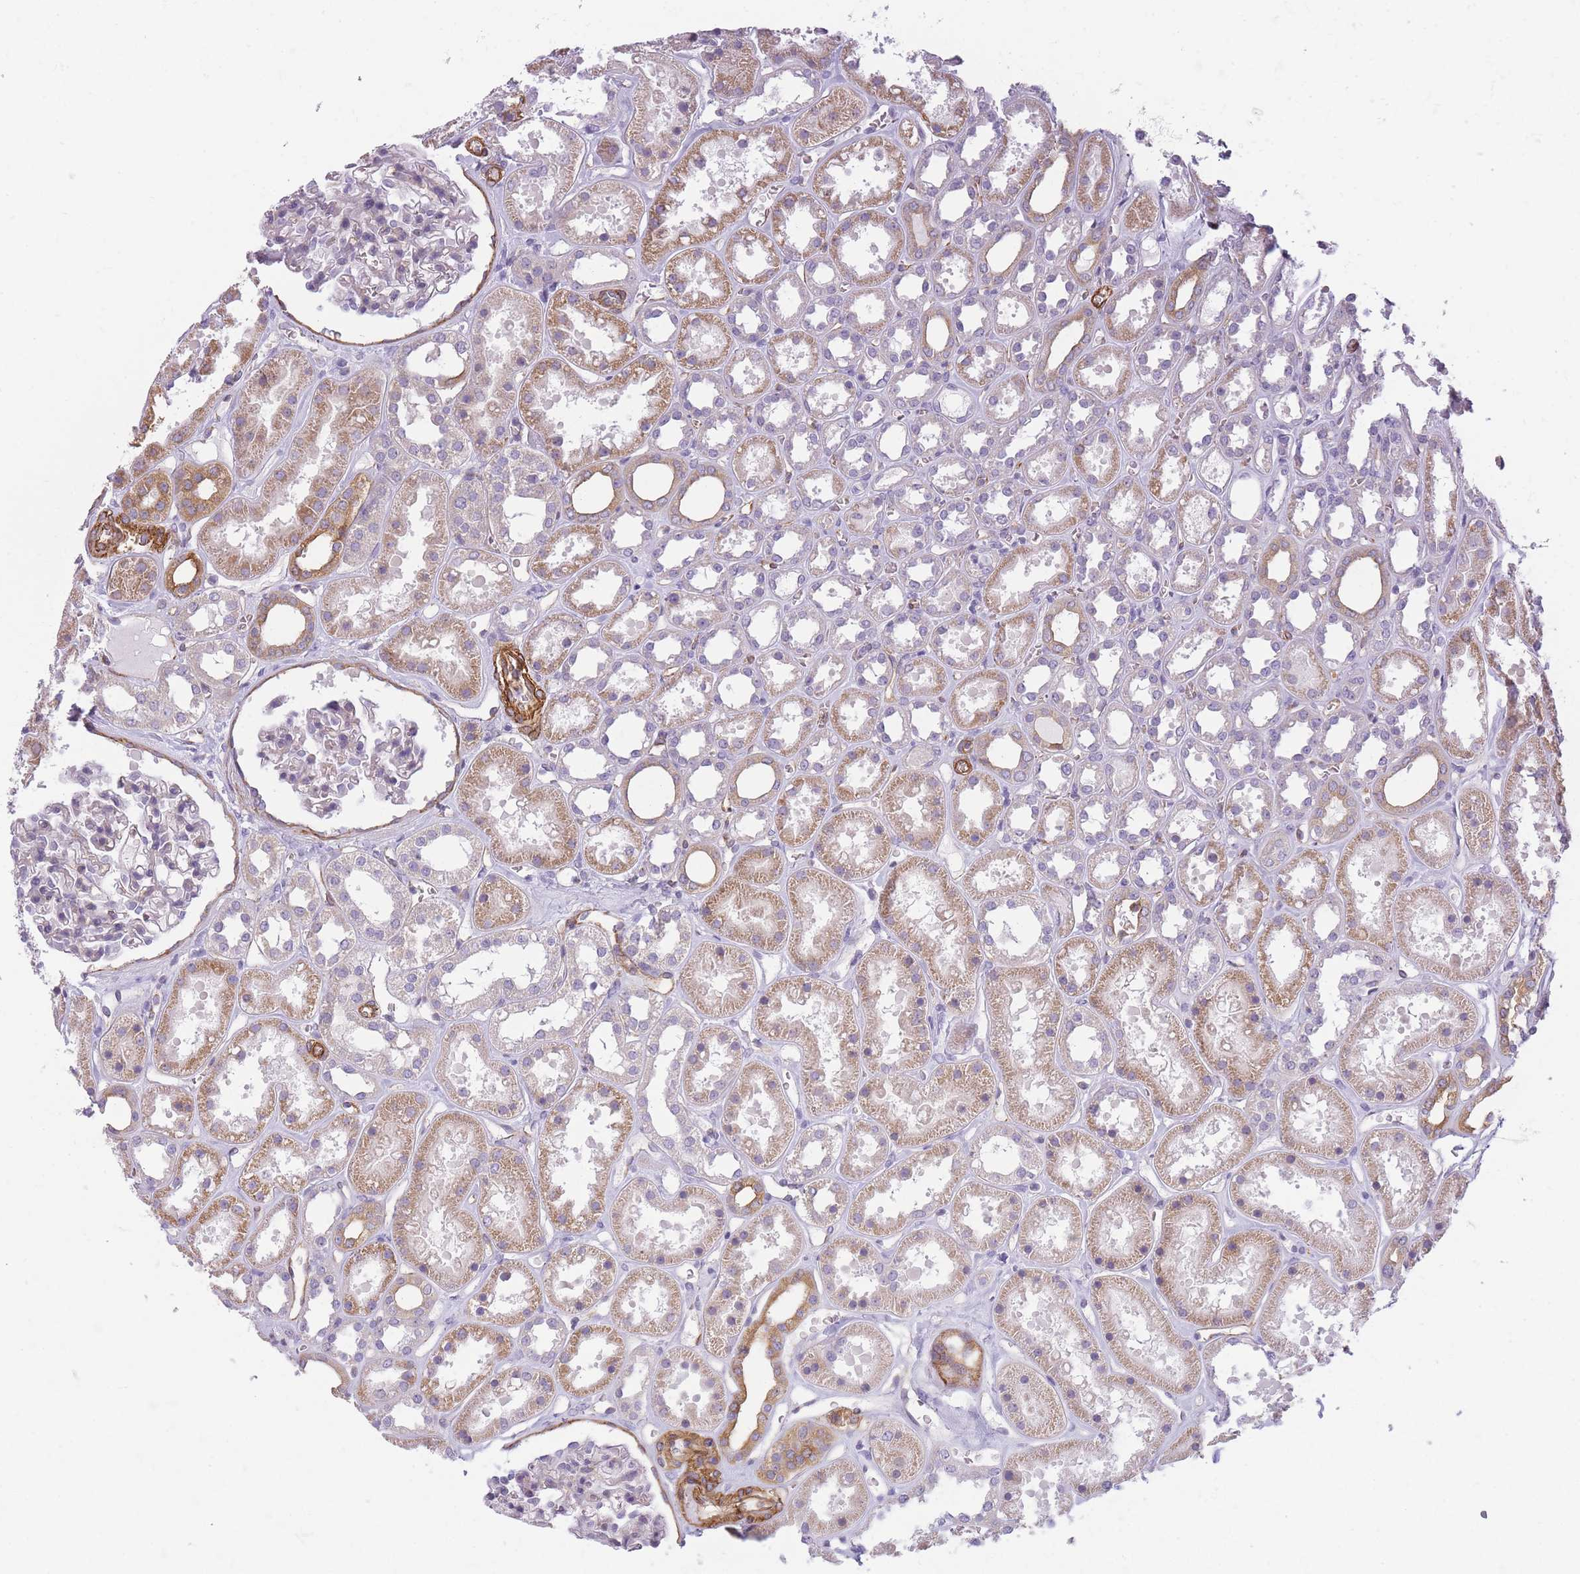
{"staining": {"intensity": "moderate", "quantity": "<25%", "location": "cytoplasmic/membranous"}, "tissue": "kidney", "cell_type": "Cells in glomeruli", "image_type": "normal", "snomed": [{"axis": "morphology", "description": "Normal tissue, NOS"}, {"axis": "topography", "description": "Kidney"}], "caption": "Immunohistochemistry histopathology image of normal kidney stained for a protein (brown), which reveals low levels of moderate cytoplasmic/membranous expression in approximately <25% of cells in glomeruli.", "gene": "OR6B2", "patient": {"sex": "female", "age": 41}}